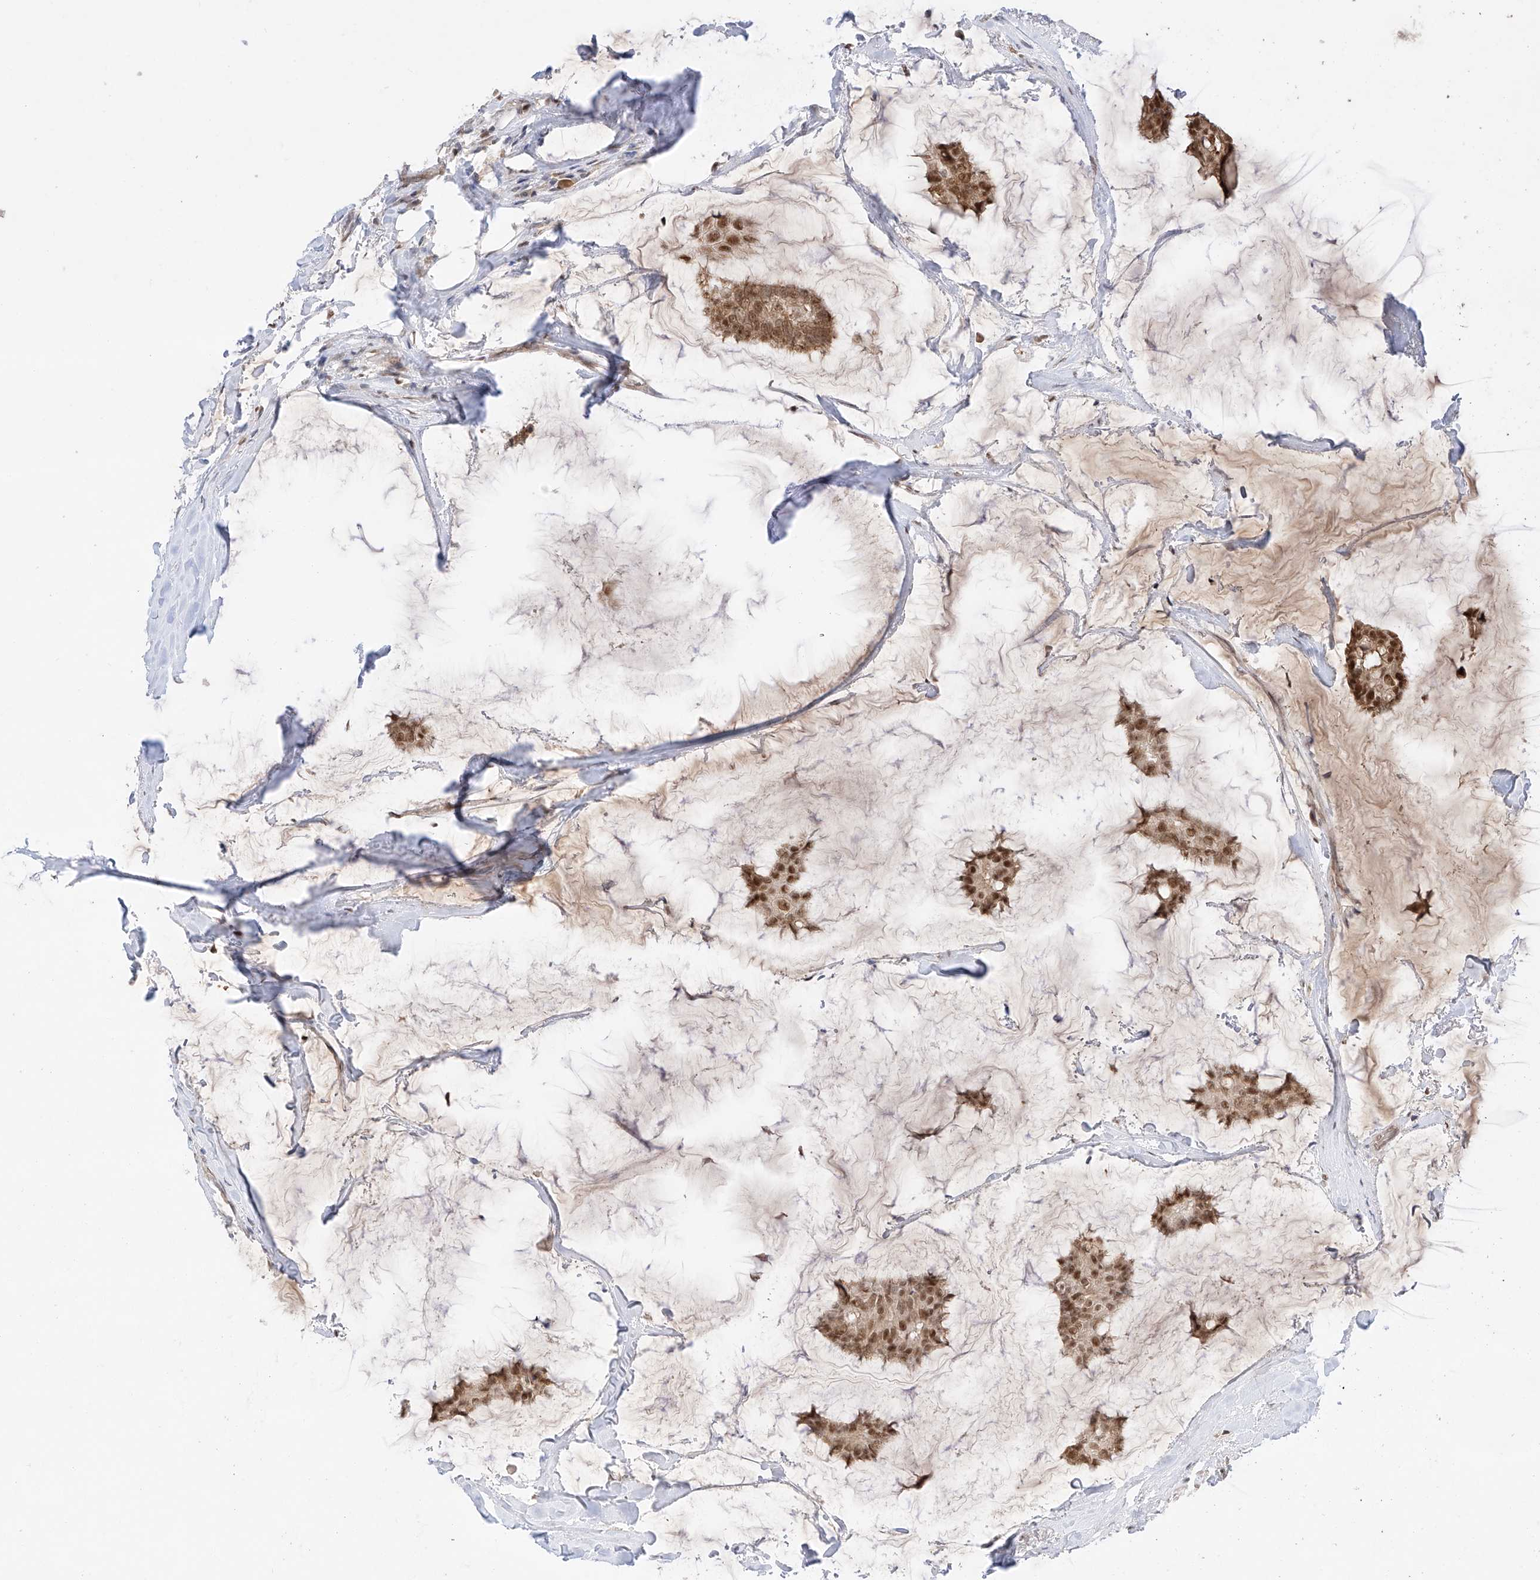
{"staining": {"intensity": "moderate", "quantity": ">75%", "location": "nuclear"}, "tissue": "breast cancer", "cell_type": "Tumor cells", "image_type": "cancer", "snomed": [{"axis": "morphology", "description": "Duct carcinoma"}, {"axis": "topography", "description": "Breast"}], "caption": "Breast infiltrating ductal carcinoma stained for a protein (brown) exhibits moderate nuclear positive positivity in approximately >75% of tumor cells.", "gene": "POGK", "patient": {"sex": "female", "age": 93}}